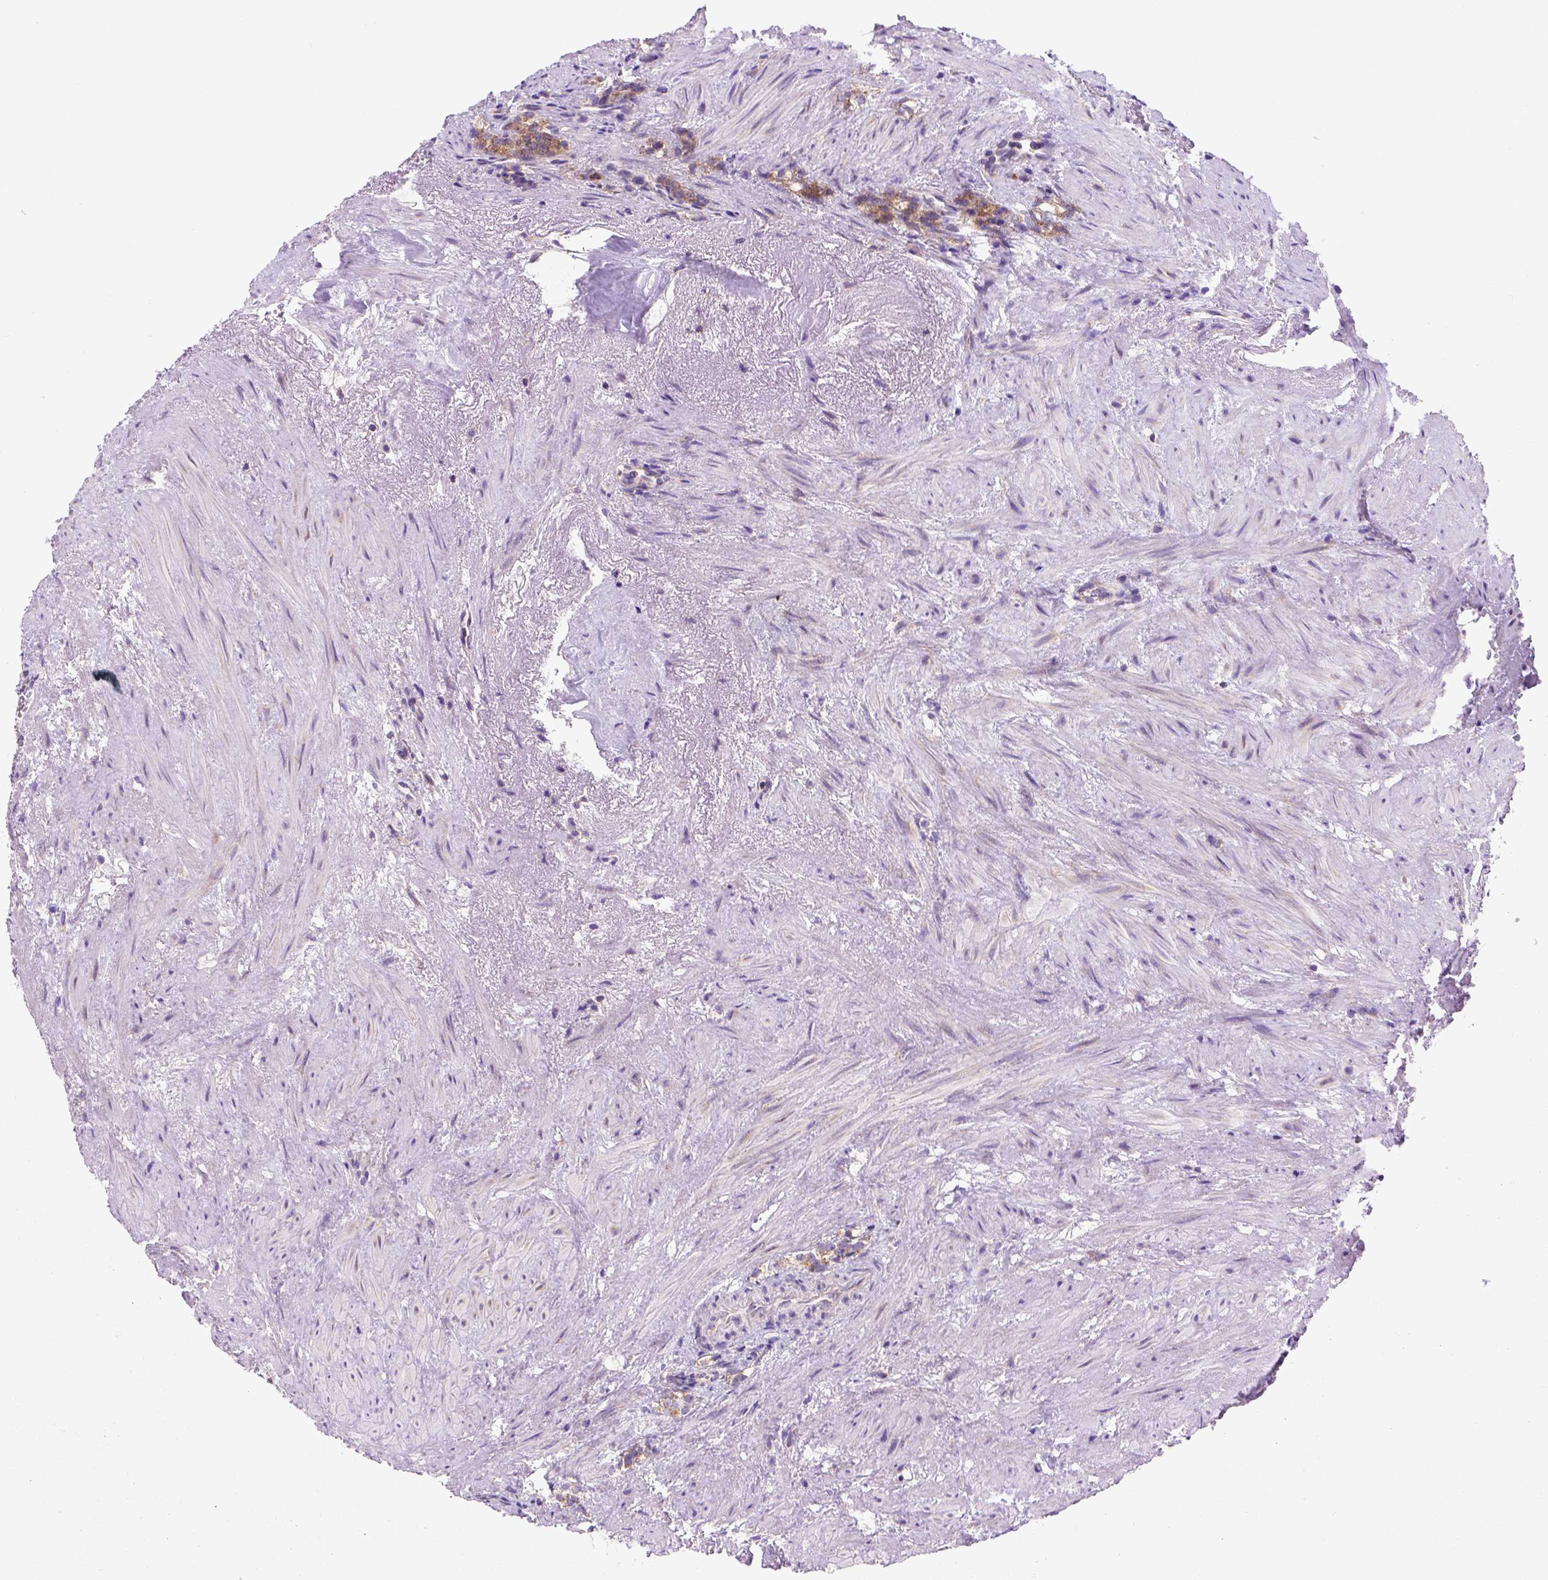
{"staining": {"intensity": "moderate", "quantity": ">75%", "location": "cytoplasmic/membranous"}, "tissue": "prostate cancer", "cell_type": "Tumor cells", "image_type": "cancer", "snomed": [{"axis": "morphology", "description": "Adenocarcinoma, High grade"}, {"axis": "topography", "description": "Prostate"}], "caption": "Tumor cells display medium levels of moderate cytoplasmic/membranous staining in approximately >75% of cells in human prostate adenocarcinoma (high-grade). (IHC, brightfield microscopy, high magnification).", "gene": "FOXI1", "patient": {"sex": "male", "age": 84}}